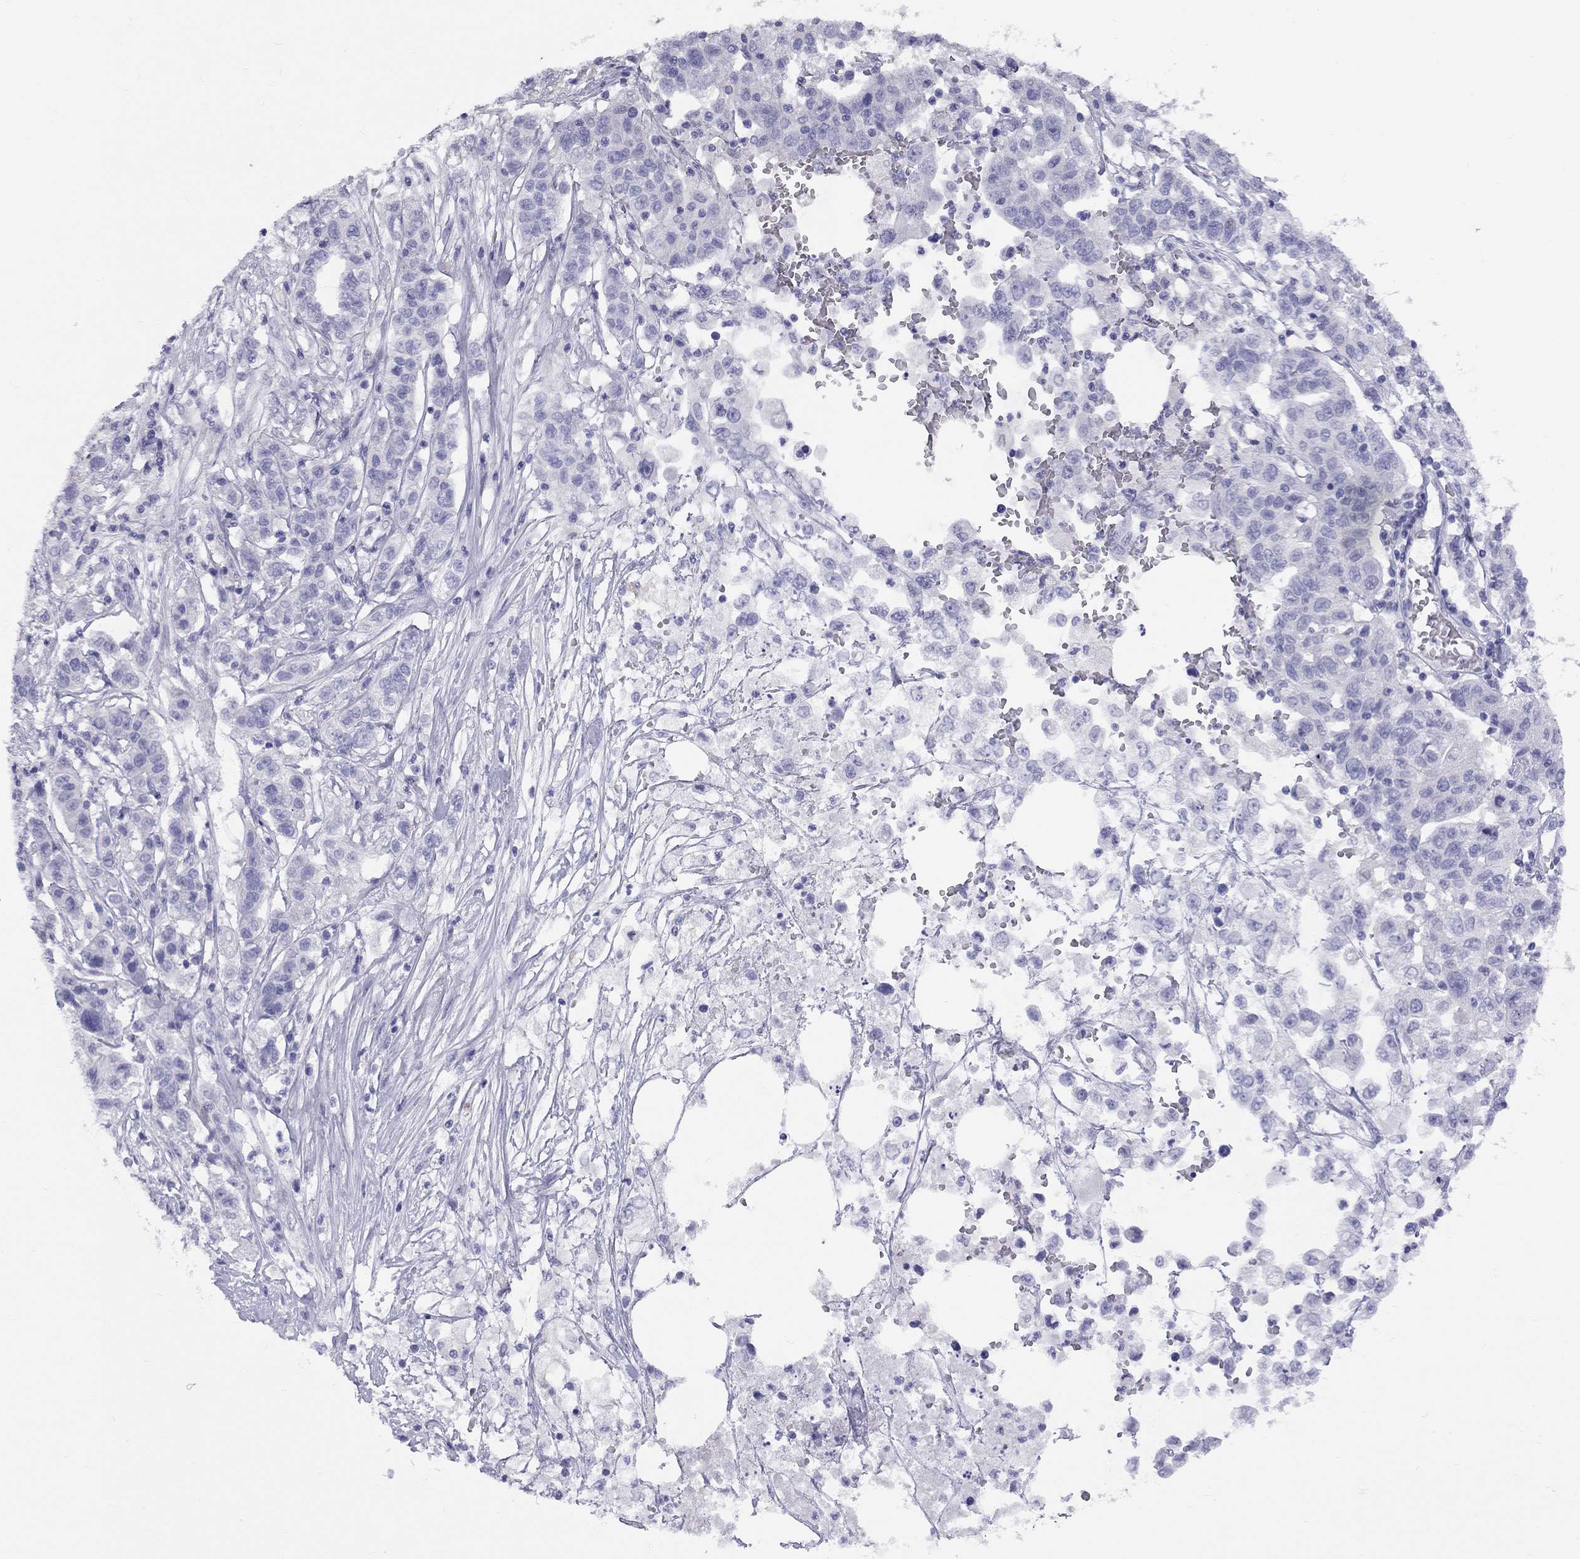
{"staining": {"intensity": "negative", "quantity": "none", "location": "none"}, "tissue": "liver cancer", "cell_type": "Tumor cells", "image_type": "cancer", "snomed": [{"axis": "morphology", "description": "Adenocarcinoma, NOS"}, {"axis": "morphology", "description": "Cholangiocarcinoma"}, {"axis": "topography", "description": "Liver"}], "caption": "IHC of liver cancer (adenocarcinoma) exhibits no staining in tumor cells.", "gene": "FSCN3", "patient": {"sex": "male", "age": 64}}